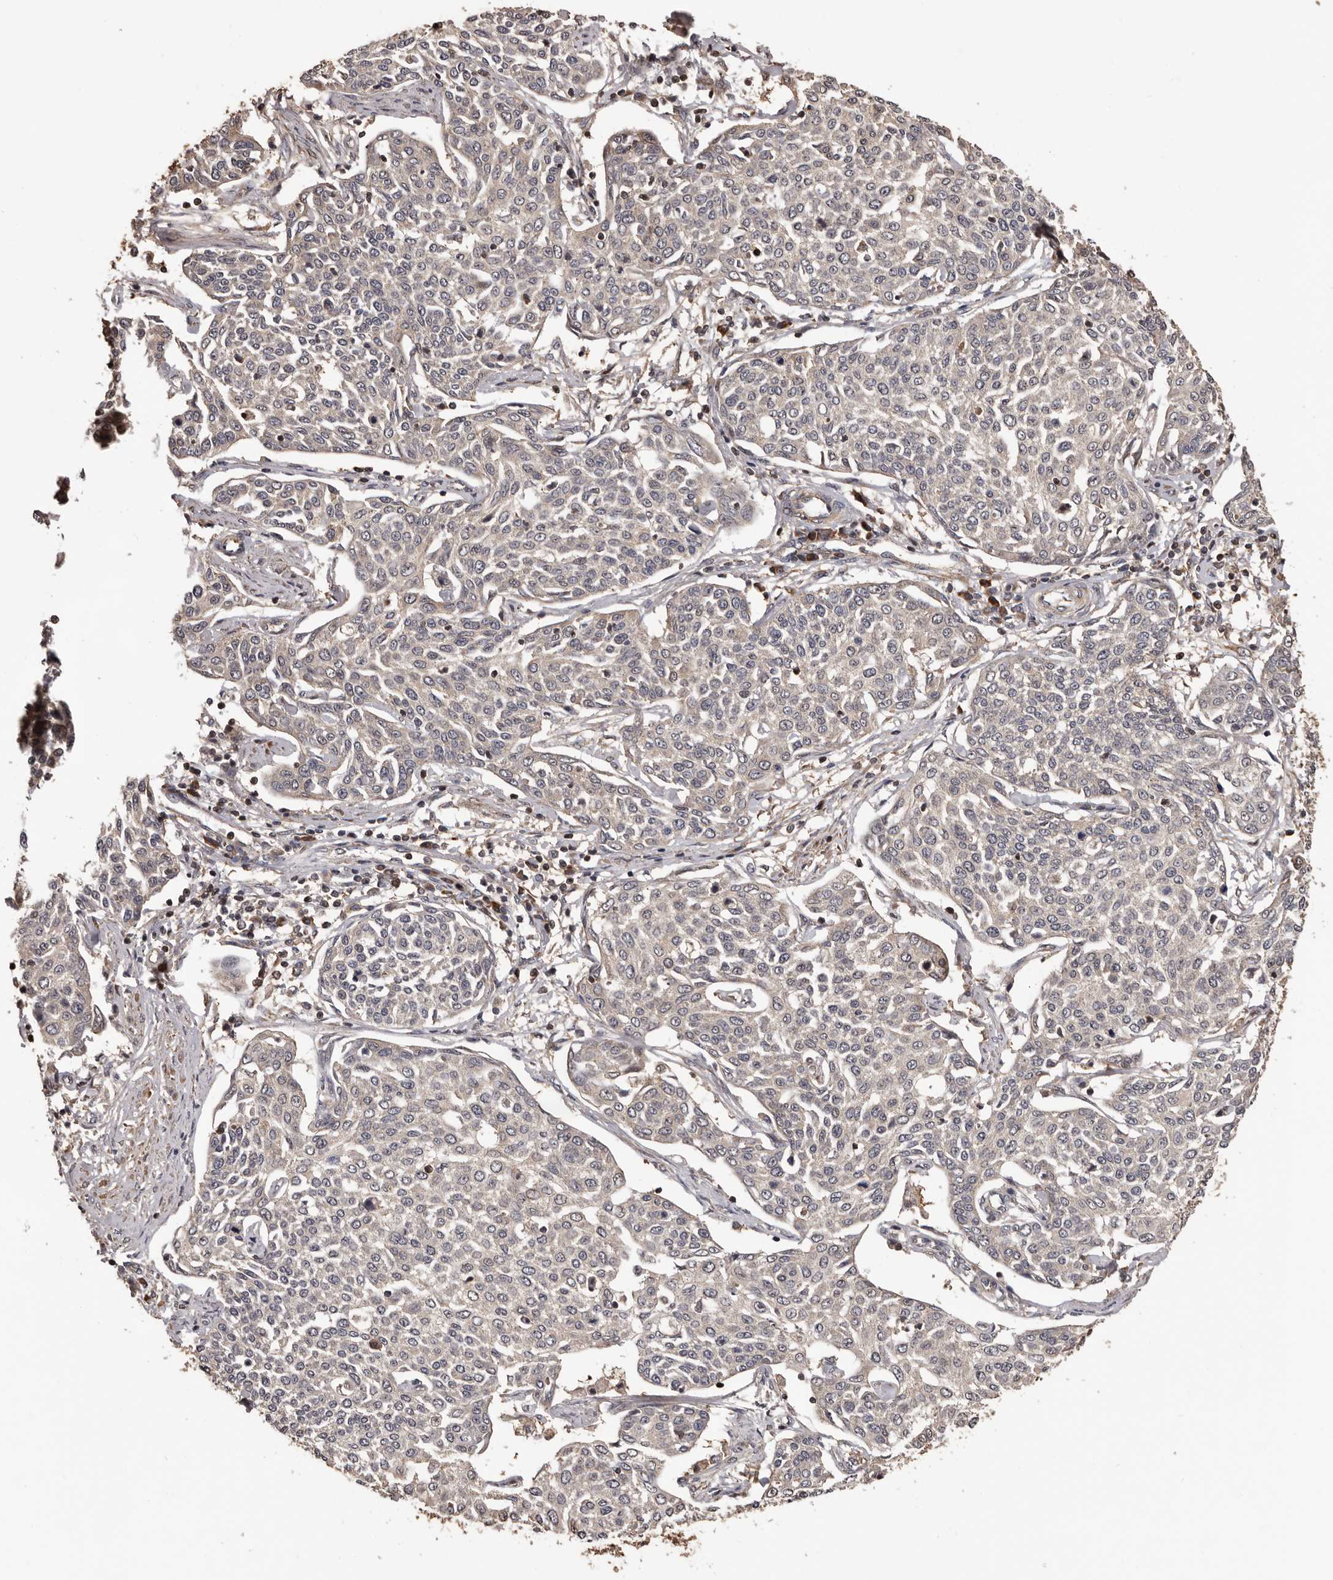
{"staining": {"intensity": "negative", "quantity": "none", "location": "none"}, "tissue": "cervical cancer", "cell_type": "Tumor cells", "image_type": "cancer", "snomed": [{"axis": "morphology", "description": "Squamous cell carcinoma, NOS"}, {"axis": "topography", "description": "Cervix"}], "caption": "There is no significant positivity in tumor cells of squamous cell carcinoma (cervical).", "gene": "ADAMTS2", "patient": {"sex": "female", "age": 34}}